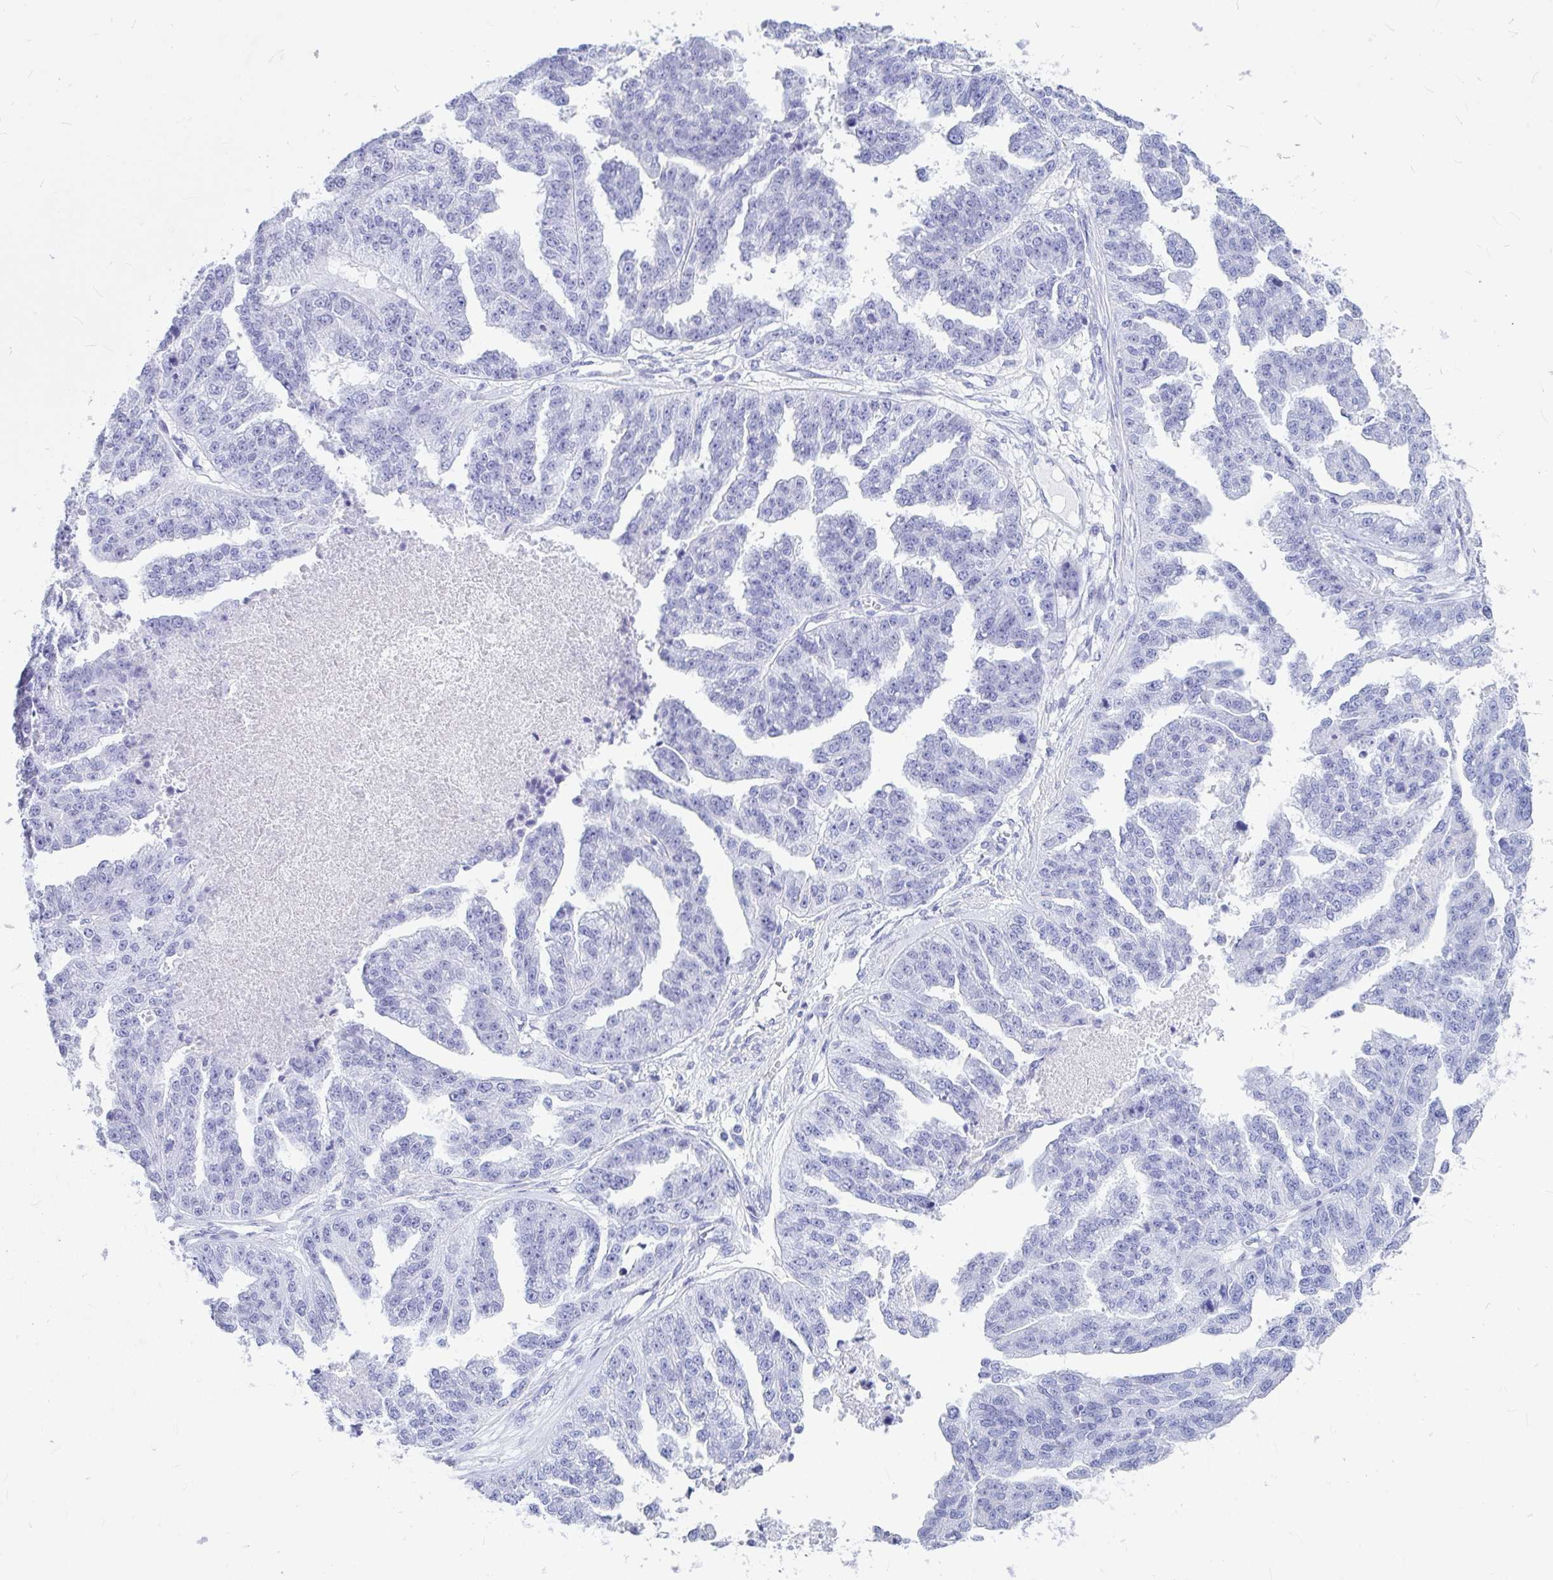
{"staining": {"intensity": "negative", "quantity": "none", "location": "none"}, "tissue": "ovarian cancer", "cell_type": "Tumor cells", "image_type": "cancer", "snomed": [{"axis": "morphology", "description": "Cystadenocarcinoma, serous, NOS"}, {"axis": "topography", "description": "Ovary"}], "caption": "Tumor cells show no significant positivity in ovarian serous cystadenocarcinoma.", "gene": "OR5J2", "patient": {"sex": "female", "age": 58}}